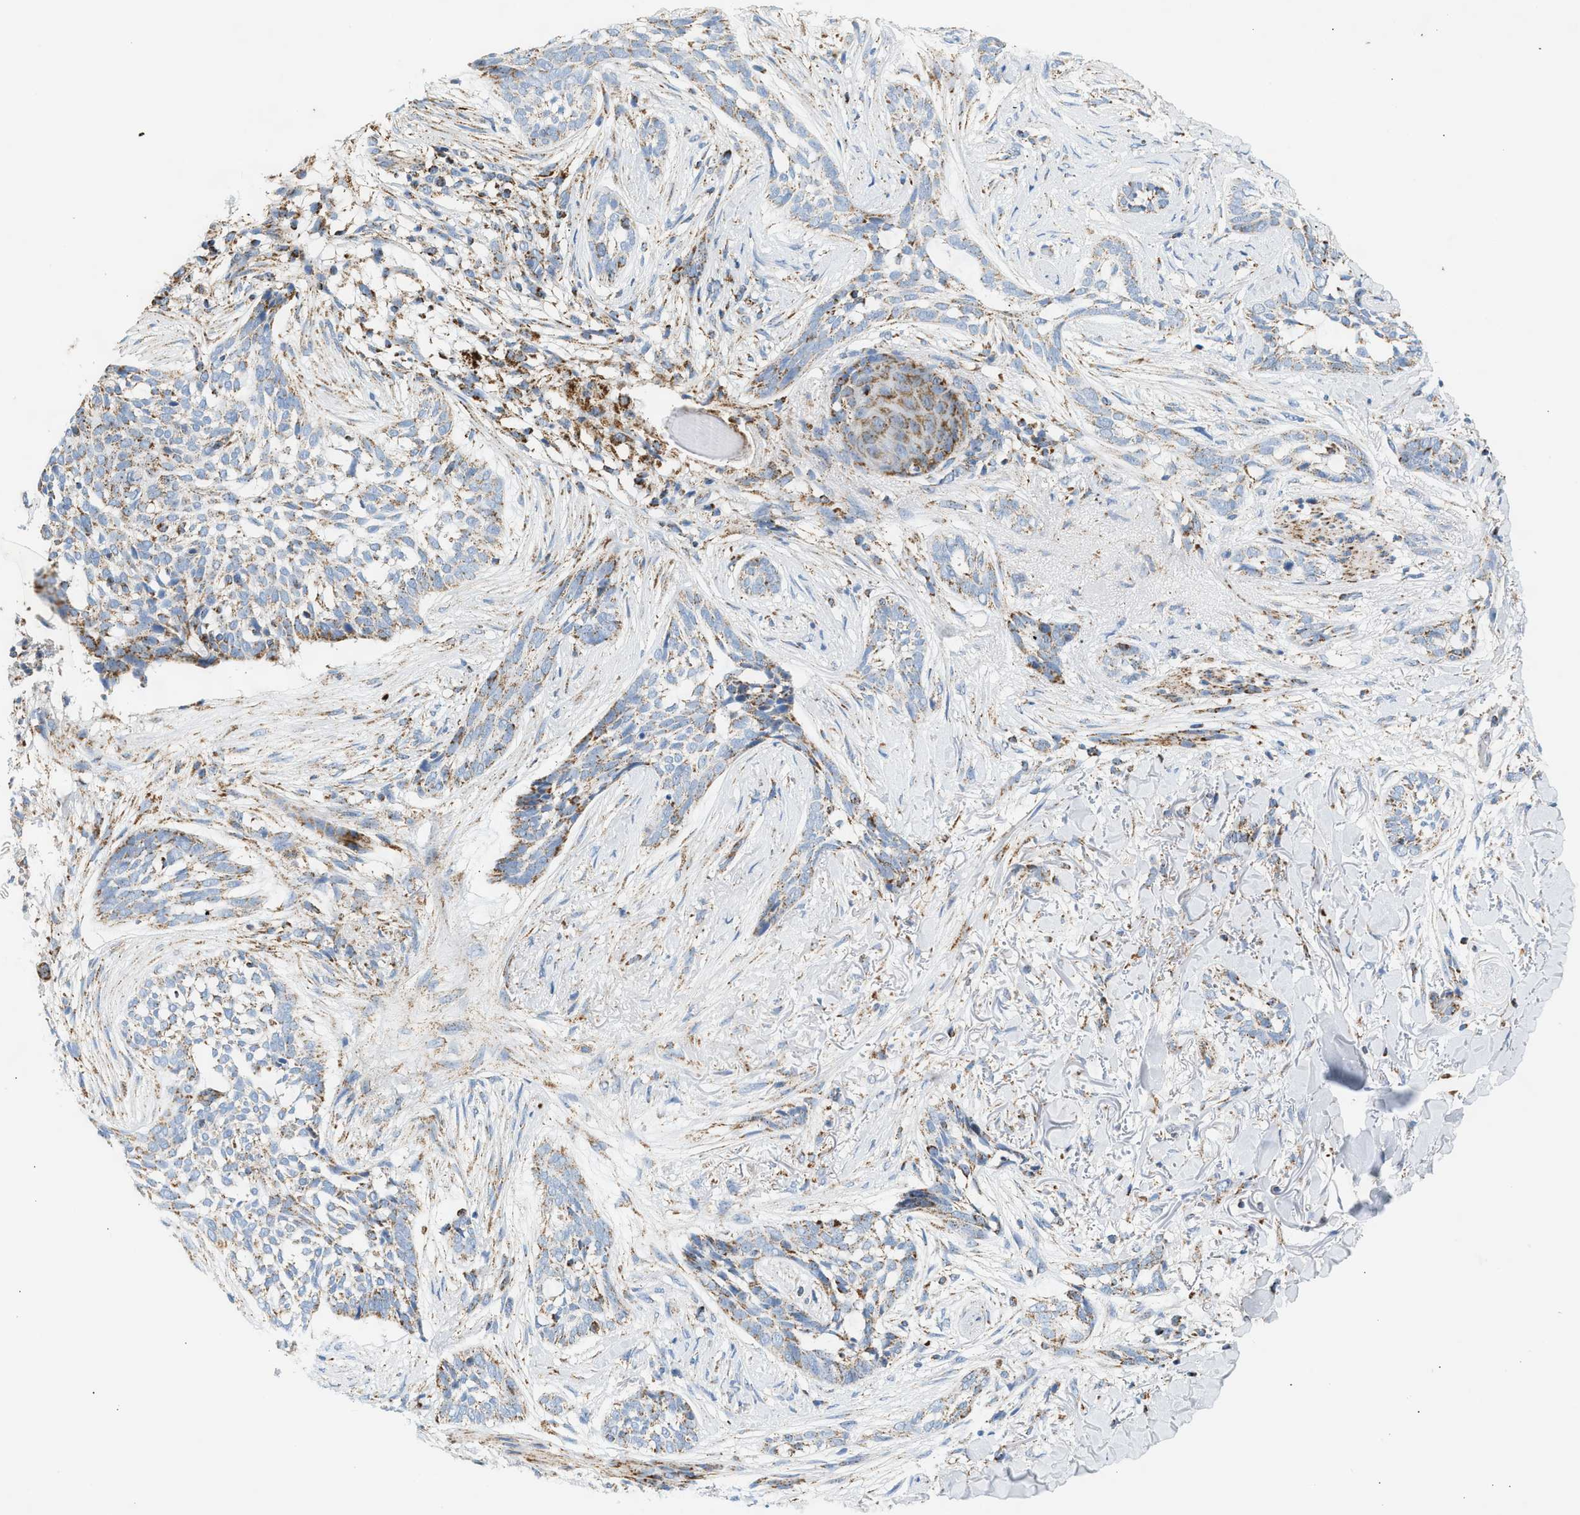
{"staining": {"intensity": "moderate", "quantity": "25%-75%", "location": "cytoplasmic/membranous"}, "tissue": "skin cancer", "cell_type": "Tumor cells", "image_type": "cancer", "snomed": [{"axis": "morphology", "description": "Basal cell carcinoma"}, {"axis": "topography", "description": "Skin"}], "caption": "Protein expression analysis of skin basal cell carcinoma shows moderate cytoplasmic/membranous staining in about 25%-75% of tumor cells. The staining was performed using DAB, with brown indicating positive protein expression. Nuclei are stained blue with hematoxylin.", "gene": "OGDH", "patient": {"sex": "female", "age": 88}}